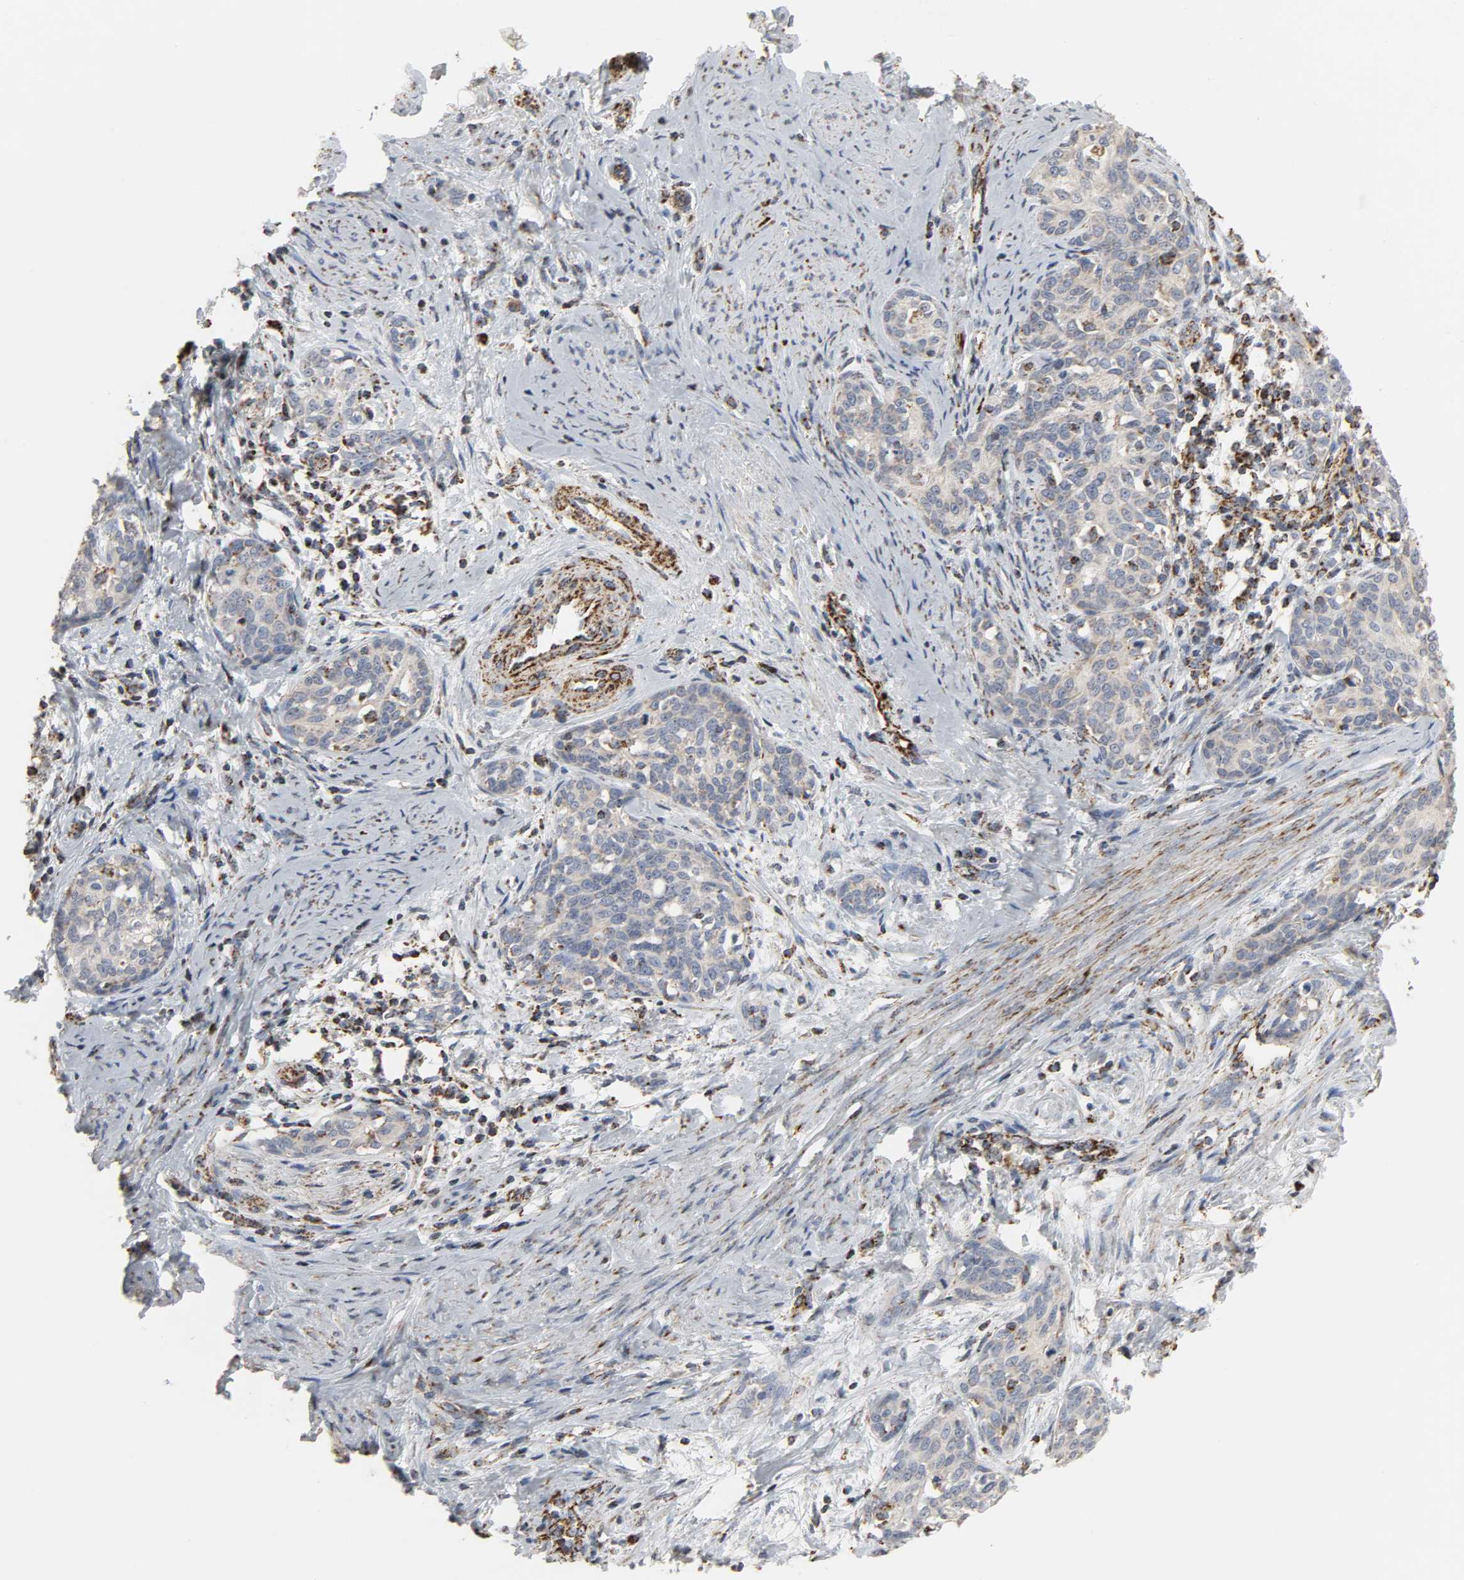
{"staining": {"intensity": "weak", "quantity": "<25%", "location": "cytoplasmic/membranous"}, "tissue": "cervical cancer", "cell_type": "Tumor cells", "image_type": "cancer", "snomed": [{"axis": "morphology", "description": "Squamous cell carcinoma, NOS"}, {"axis": "morphology", "description": "Adenocarcinoma, NOS"}, {"axis": "topography", "description": "Cervix"}], "caption": "Tumor cells are negative for protein expression in human cervical squamous cell carcinoma.", "gene": "ACAT1", "patient": {"sex": "female", "age": 52}}